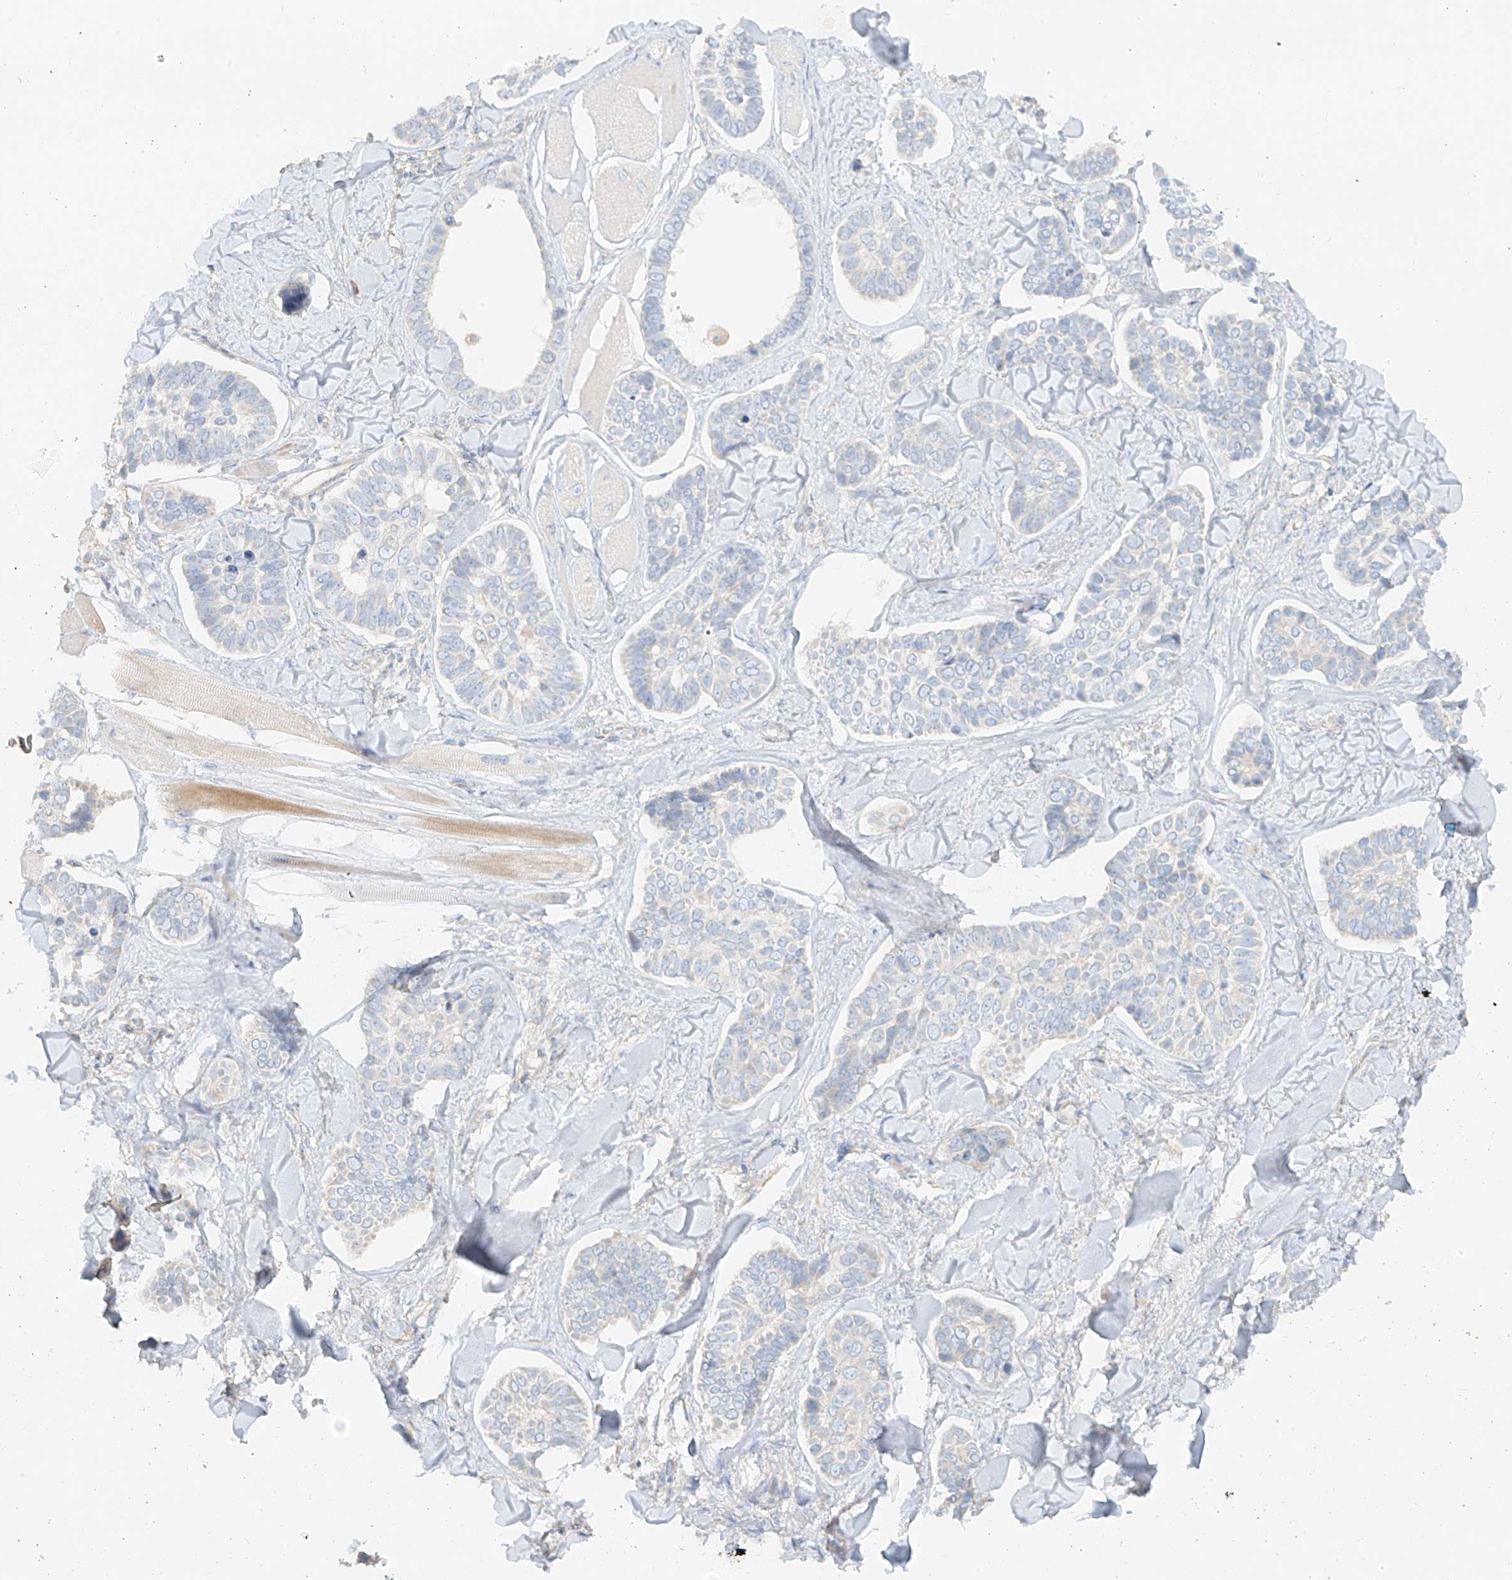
{"staining": {"intensity": "negative", "quantity": "none", "location": "none"}, "tissue": "skin cancer", "cell_type": "Tumor cells", "image_type": "cancer", "snomed": [{"axis": "morphology", "description": "Basal cell carcinoma"}, {"axis": "topography", "description": "Skin"}], "caption": "DAB immunohistochemical staining of skin cancer (basal cell carcinoma) displays no significant staining in tumor cells. (Stains: DAB (3,3'-diaminobenzidine) immunohistochemistry with hematoxylin counter stain, Microscopy: brightfield microscopy at high magnification).", "gene": "ANKZF1", "patient": {"sex": "male", "age": 62}}